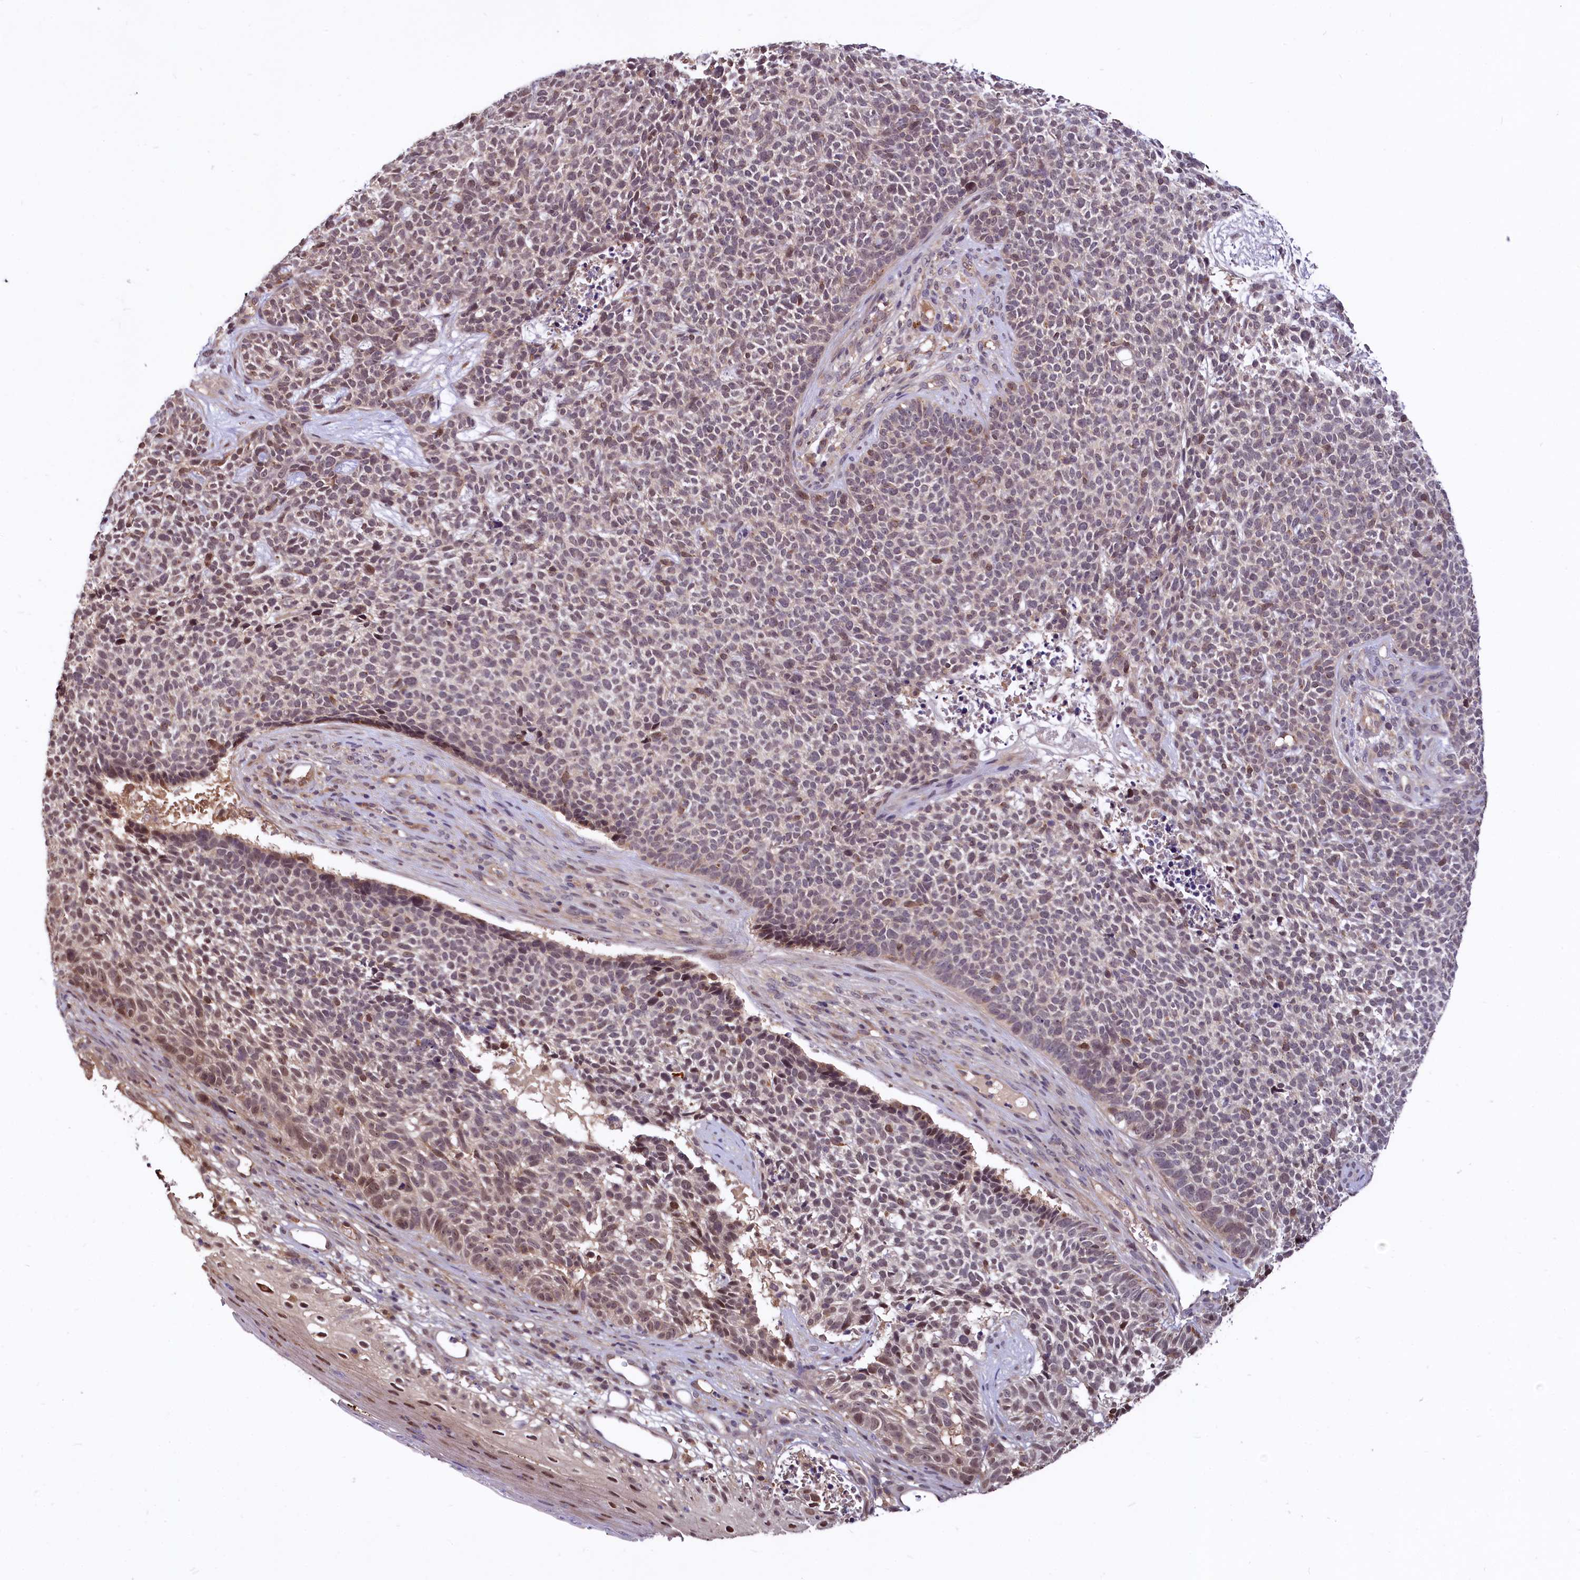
{"staining": {"intensity": "weak", "quantity": "<25%", "location": "nuclear"}, "tissue": "skin cancer", "cell_type": "Tumor cells", "image_type": "cancer", "snomed": [{"axis": "morphology", "description": "Basal cell carcinoma"}, {"axis": "topography", "description": "Skin"}], "caption": "Immunohistochemistry micrograph of neoplastic tissue: human skin basal cell carcinoma stained with DAB shows no significant protein positivity in tumor cells. (DAB (3,3'-diaminobenzidine) IHC with hematoxylin counter stain).", "gene": "UBE3A", "patient": {"sex": "female", "age": 84}}